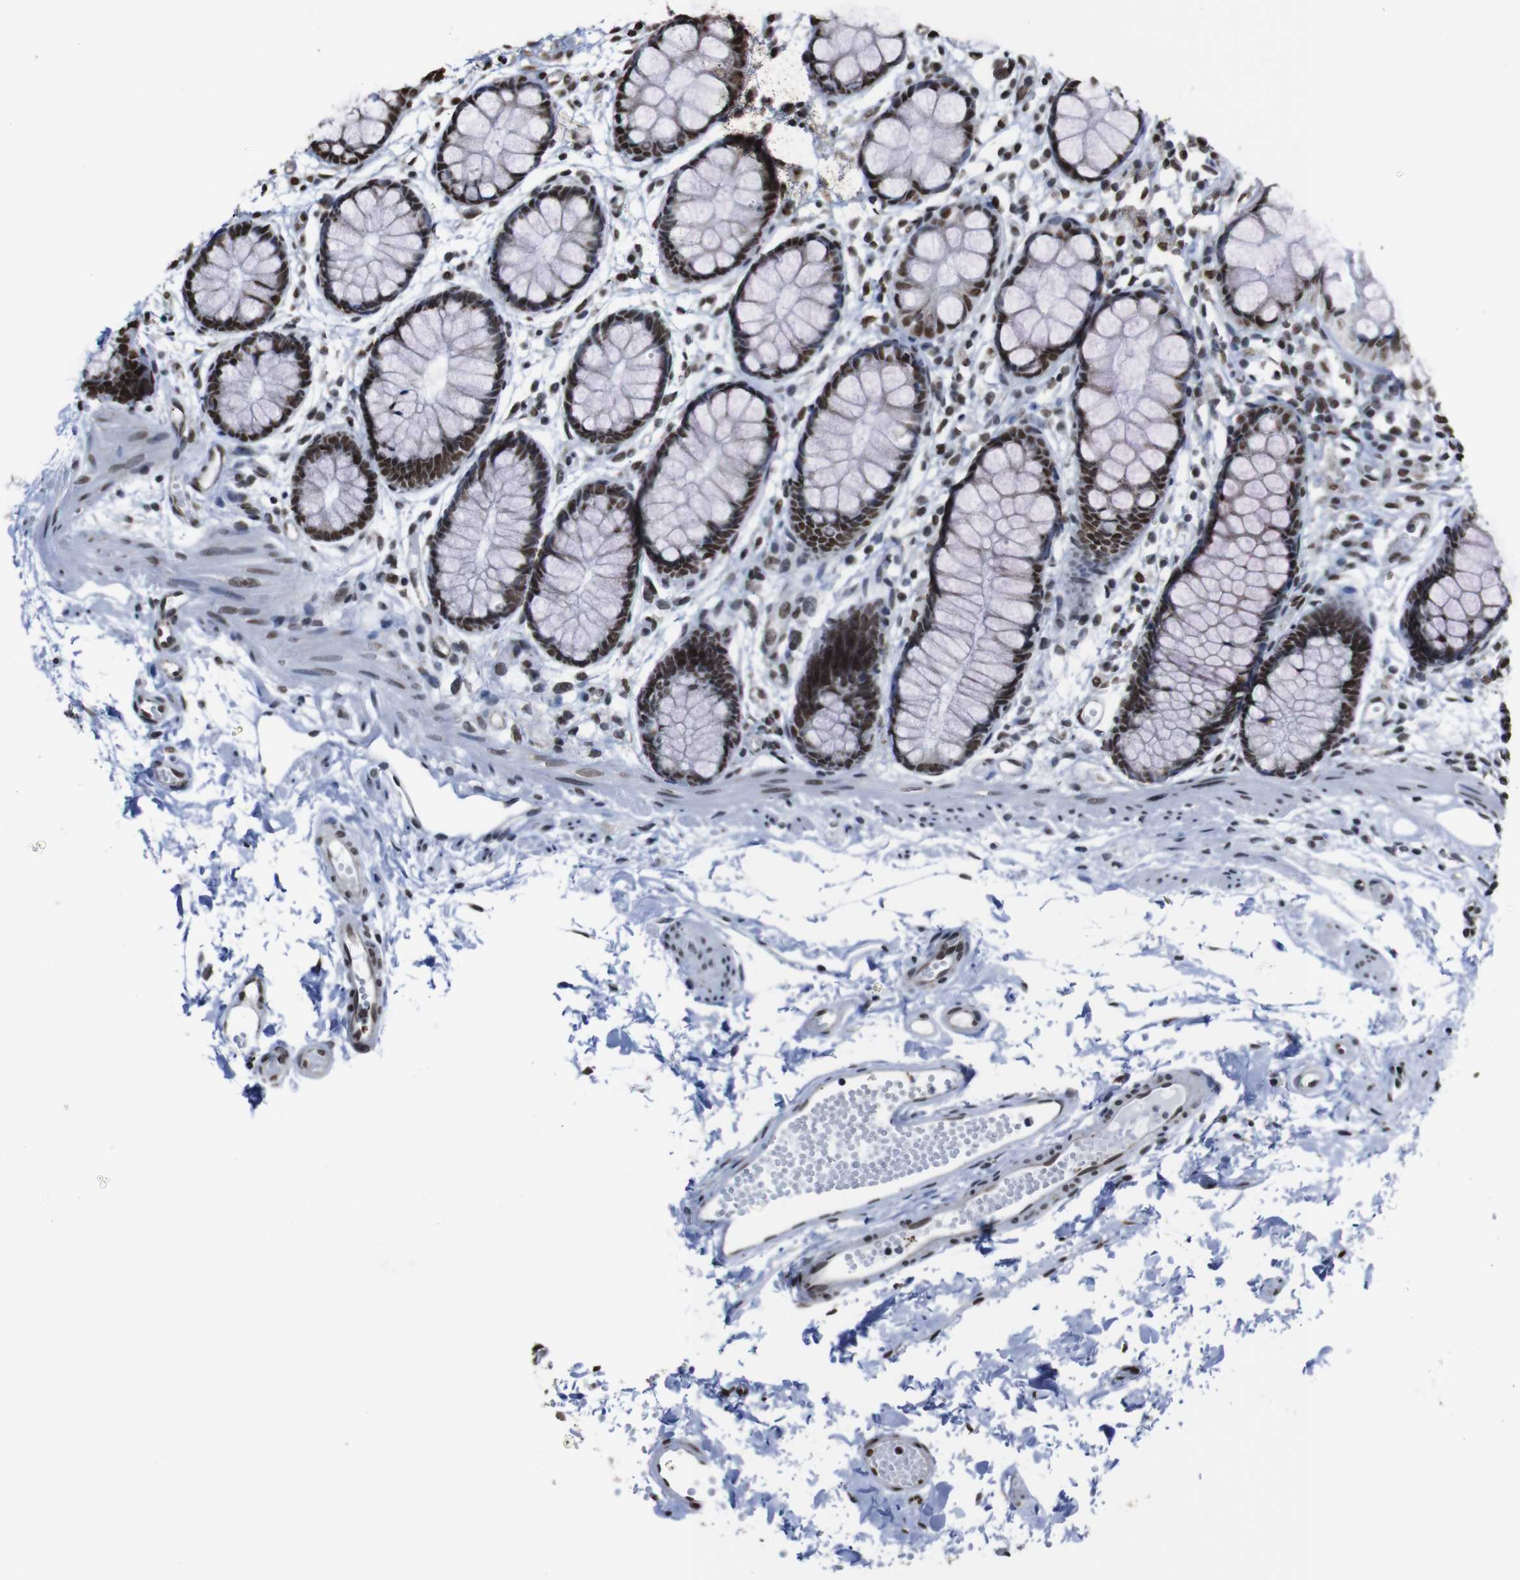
{"staining": {"intensity": "strong", "quantity": ">75%", "location": "nuclear"}, "tissue": "rectum", "cell_type": "Glandular cells", "image_type": "normal", "snomed": [{"axis": "morphology", "description": "Normal tissue, NOS"}, {"axis": "topography", "description": "Rectum"}], "caption": "High-power microscopy captured an immunohistochemistry image of benign rectum, revealing strong nuclear expression in approximately >75% of glandular cells.", "gene": "ROMO1", "patient": {"sex": "female", "age": 66}}